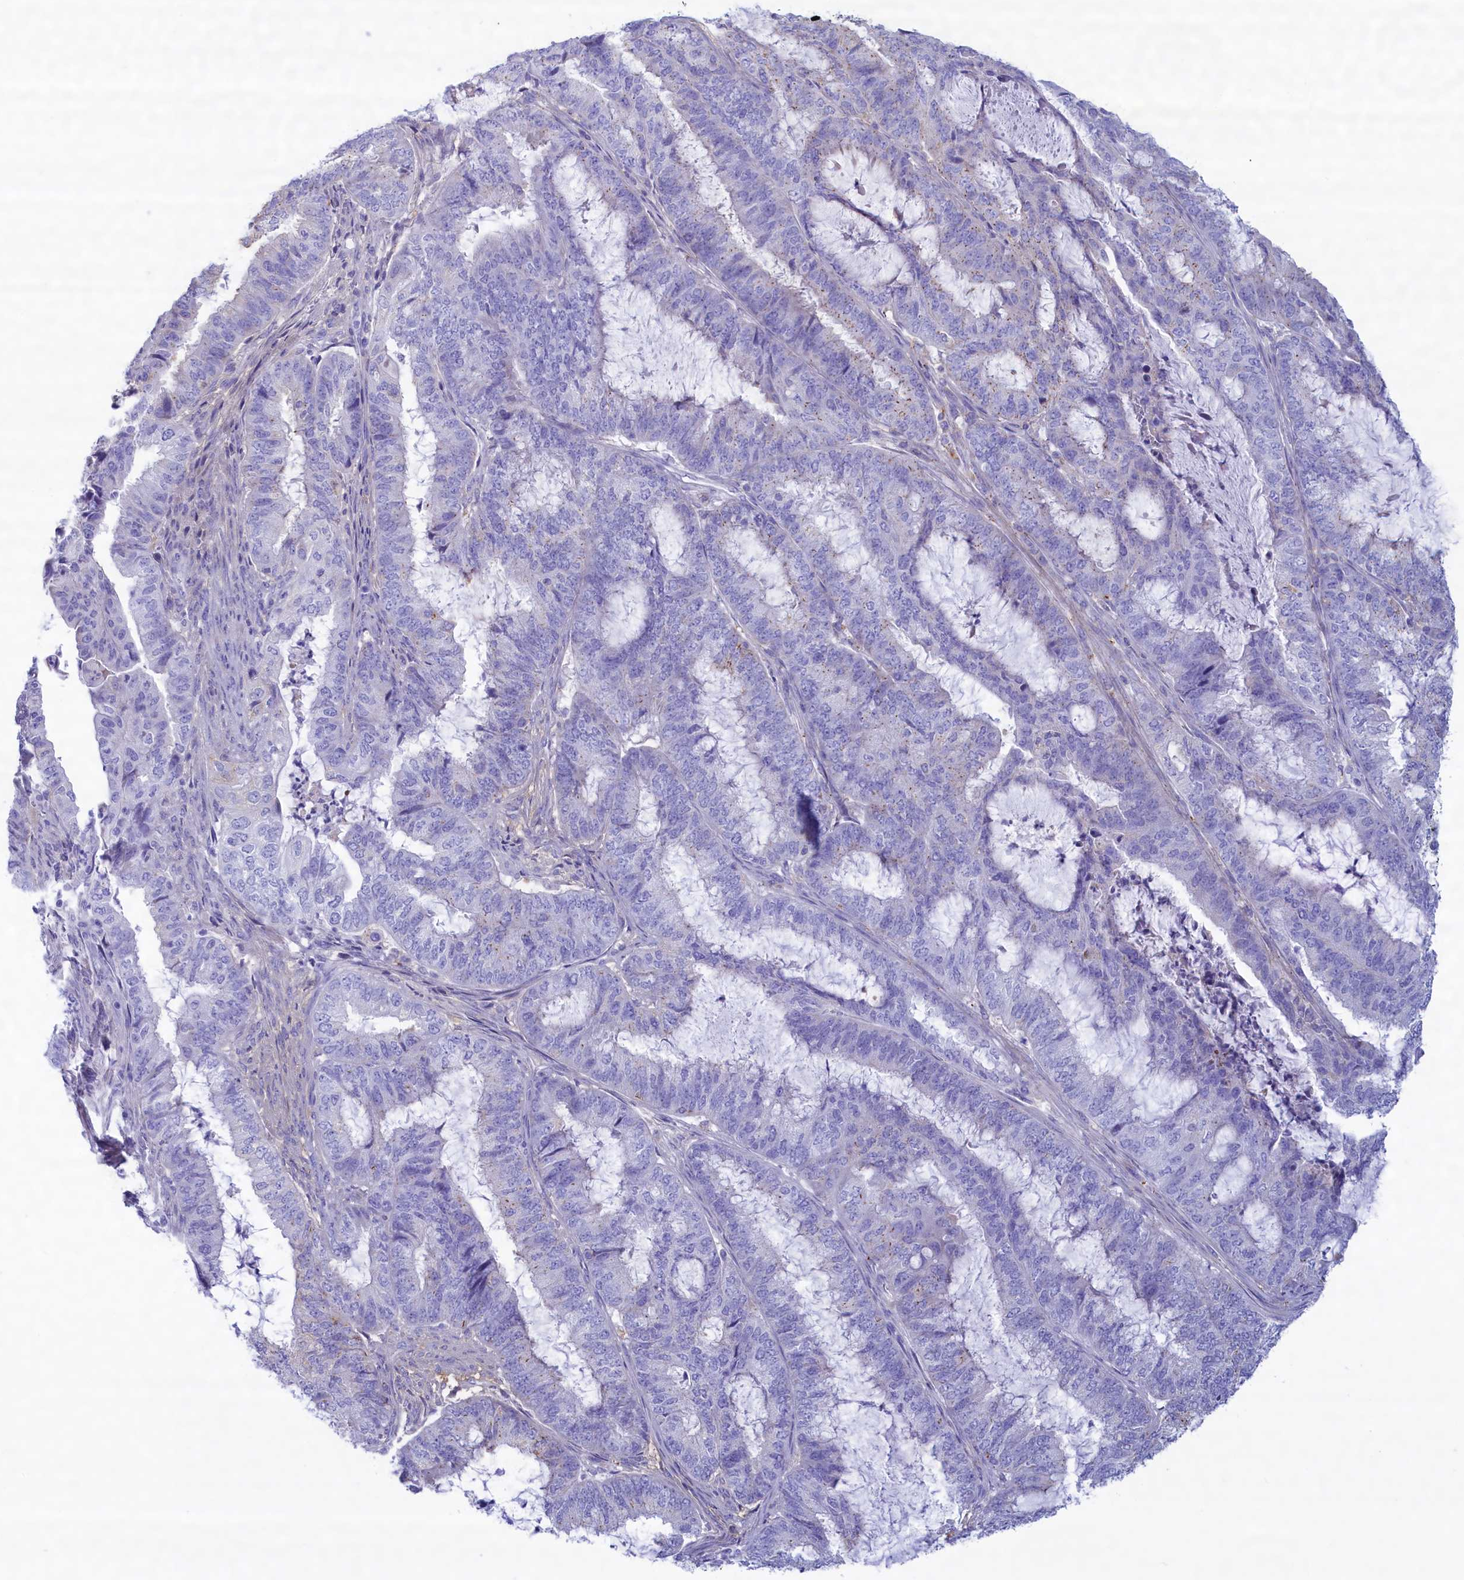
{"staining": {"intensity": "negative", "quantity": "none", "location": "none"}, "tissue": "endometrial cancer", "cell_type": "Tumor cells", "image_type": "cancer", "snomed": [{"axis": "morphology", "description": "Adenocarcinoma, NOS"}, {"axis": "topography", "description": "Endometrium"}], "caption": "Image shows no significant protein expression in tumor cells of endometrial cancer. (Brightfield microscopy of DAB (3,3'-diaminobenzidine) immunohistochemistry (IHC) at high magnification).", "gene": "MPV17L2", "patient": {"sex": "female", "age": 51}}